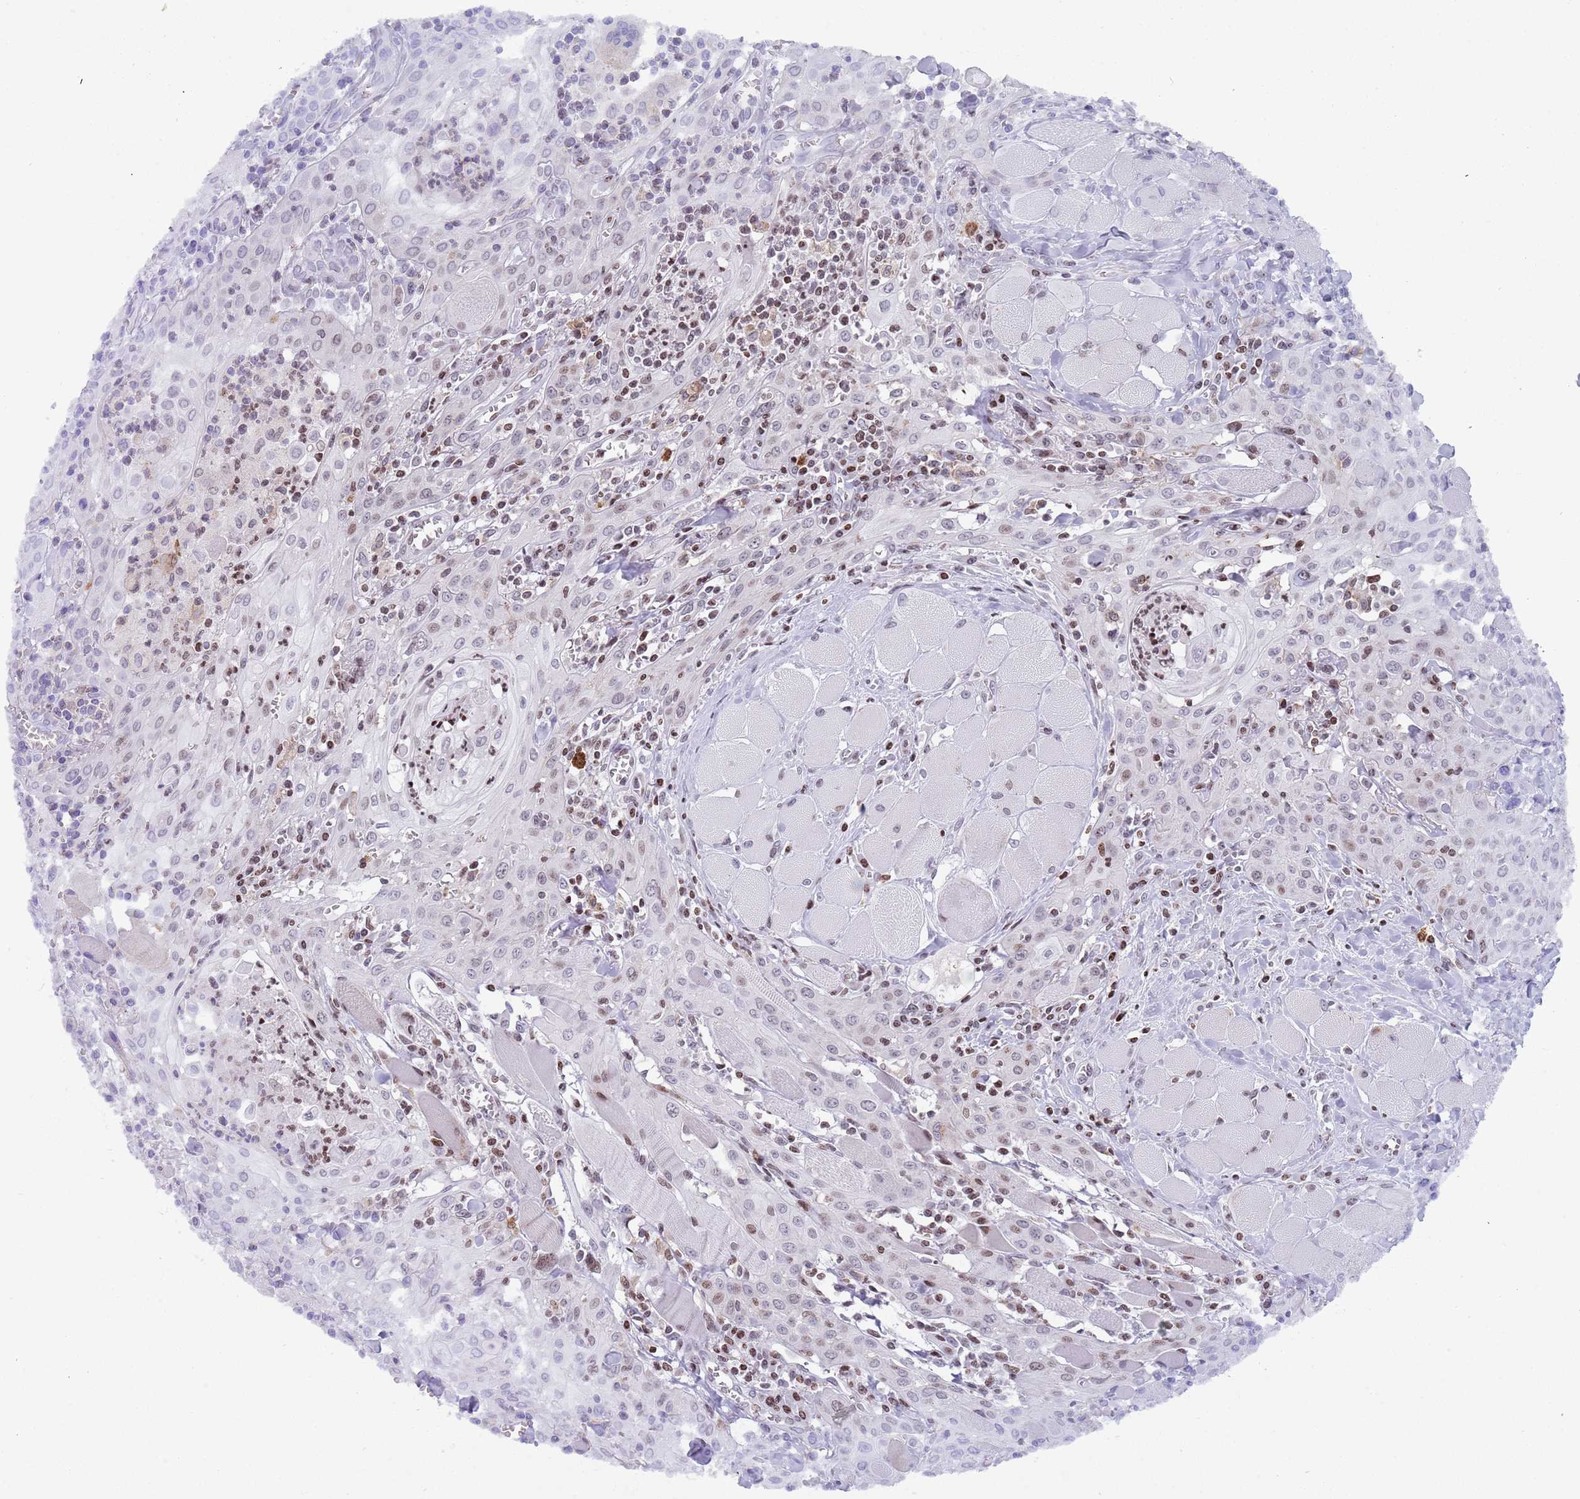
{"staining": {"intensity": "negative", "quantity": "none", "location": "none"}, "tissue": "head and neck cancer", "cell_type": "Tumor cells", "image_type": "cancer", "snomed": [{"axis": "morphology", "description": "Squamous cell carcinoma, NOS"}, {"axis": "topography", "description": "Oral tissue"}, {"axis": "topography", "description": "Head-Neck"}], "caption": "Squamous cell carcinoma (head and neck) was stained to show a protein in brown. There is no significant staining in tumor cells.", "gene": "HDAC8", "patient": {"sex": "female", "age": 70}}